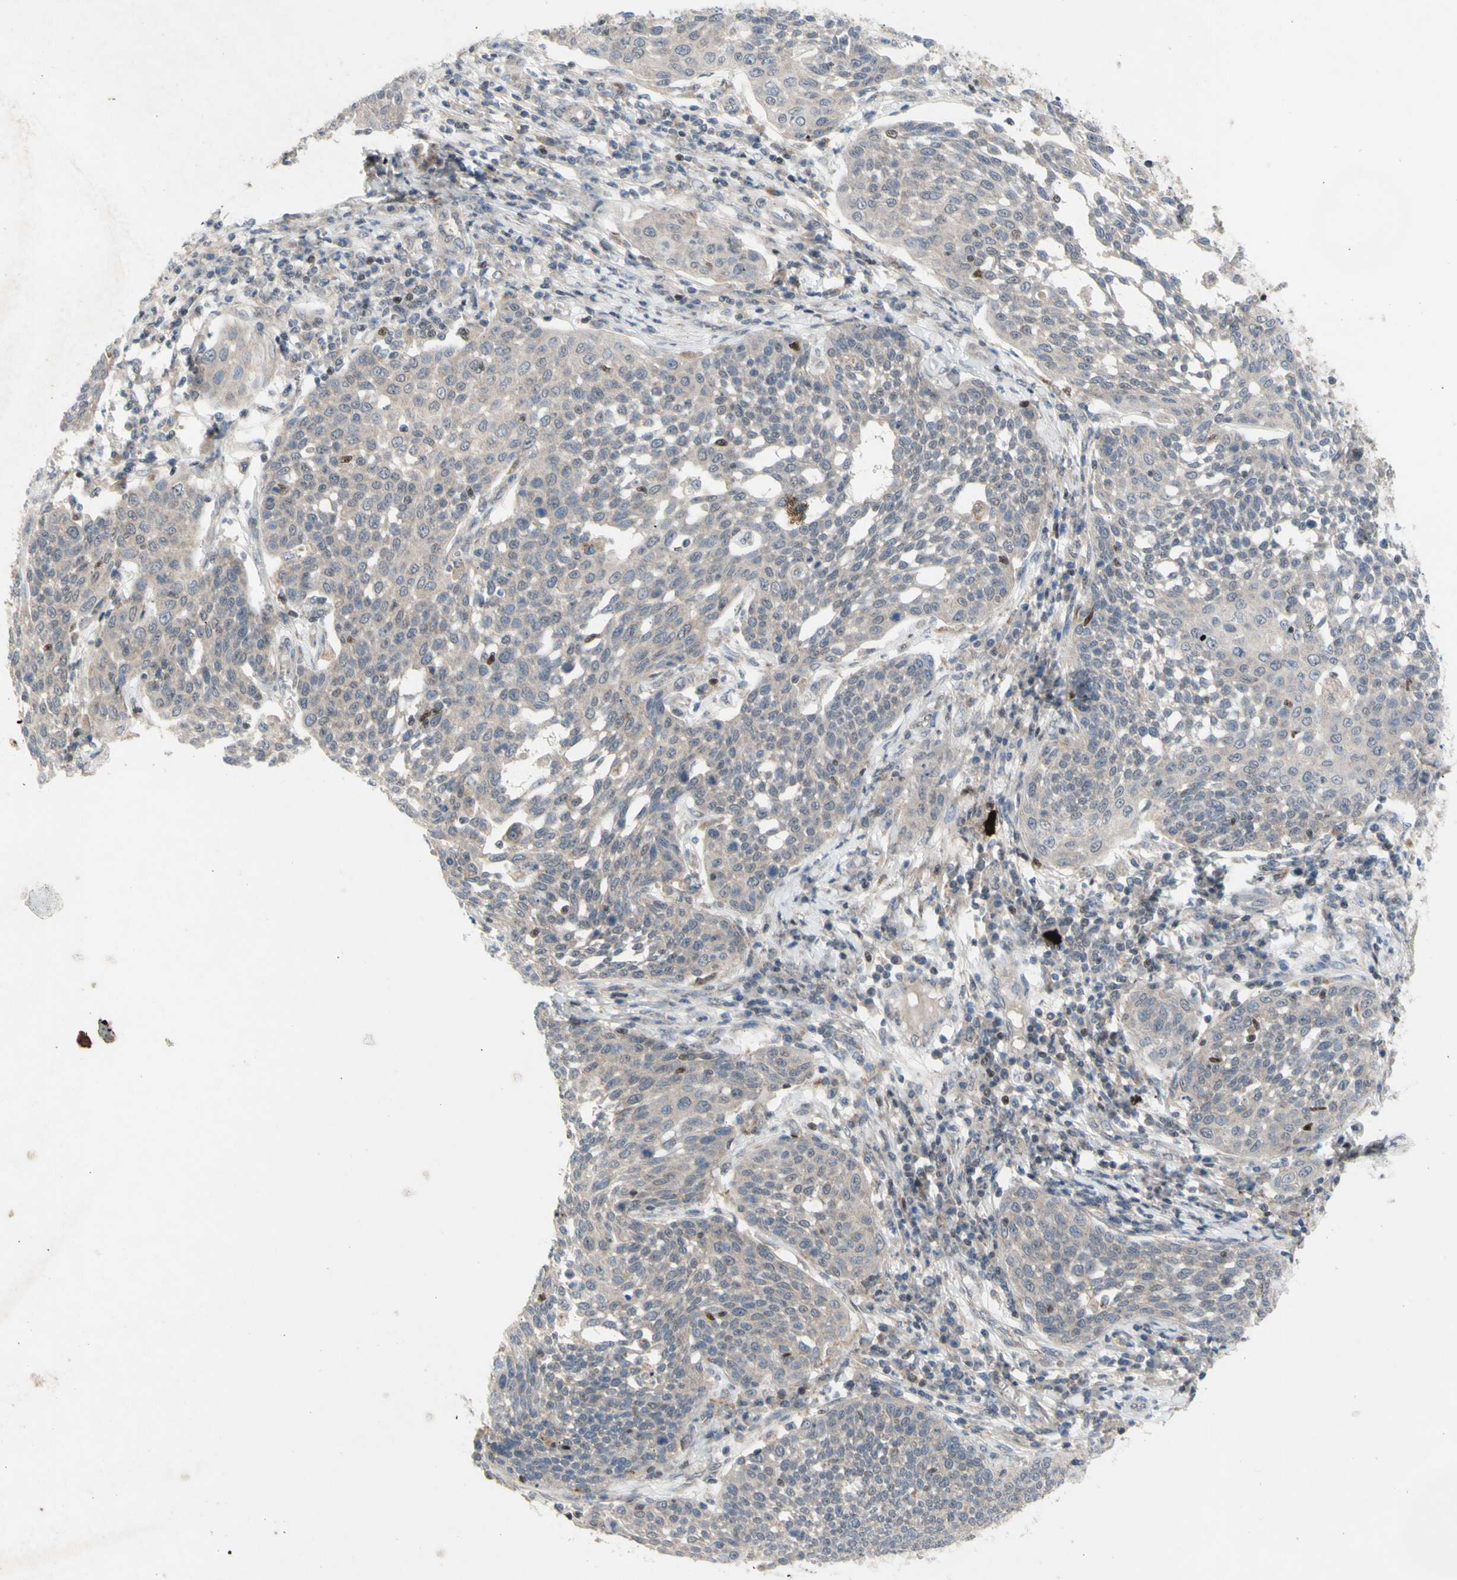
{"staining": {"intensity": "weak", "quantity": ">75%", "location": "cytoplasmic/membranous"}, "tissue": "cervical cancer", "cell_type": "Tumor cells", "image_type": "cancer", "snomed": [{"axis": "morphology", "description": "Squamous cell carcinoma, NOS"}, {"axis": "topography", "description": "Cervix"}], "caption": "Immunohistochemical staining of human cervical cancer (squamous cell carcinoma) displays low levels of weak cytoplasmic/membranous staining in about >75% of tumor cells. (Brightfield microscopy of DAB IHC at high magnification).", "gene": "NLRP1", "patient": {"sex": "female", "age": 34}}